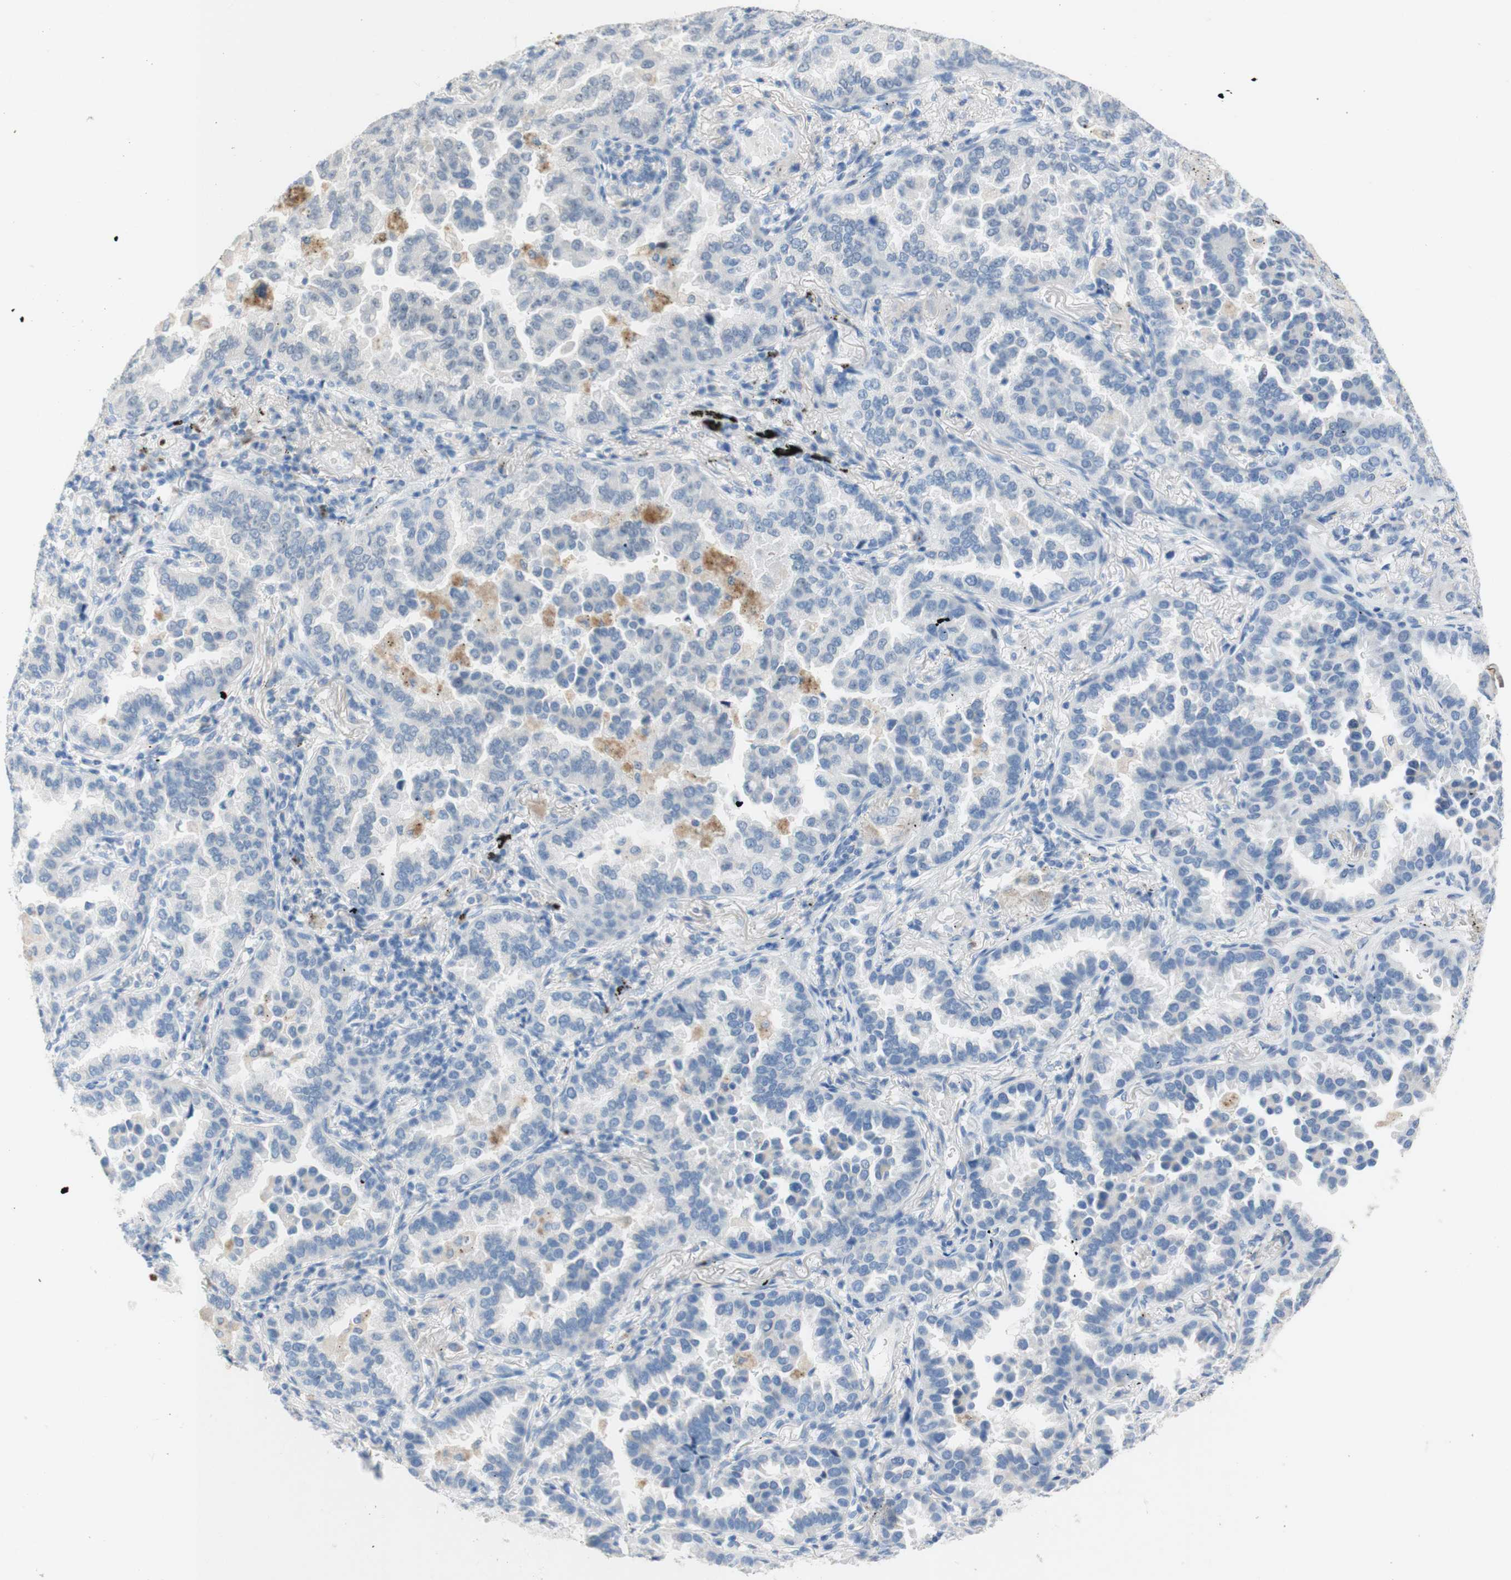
{"staining": {"intensity": "weak", "quantity": "<25%", "location": "cytoplasmic/membranous"}, "tissue": "lung cancer", "cell_type": "Tumor cells", "image_type": "cancer", "snomed": [{"axis": "morphology", "description": "Normal tissue, NOS"}, {"axis": "morphology", "description": "Adenocarcinoma, NOS"}, {"axis": "topography", "description": "Lung"}], "caption": "Photomicrograph shows no significant protein staining in tumor cells of lung cancer.", "gene": "POLR2J3", "patient": {"sex": "male", "age": 59}}